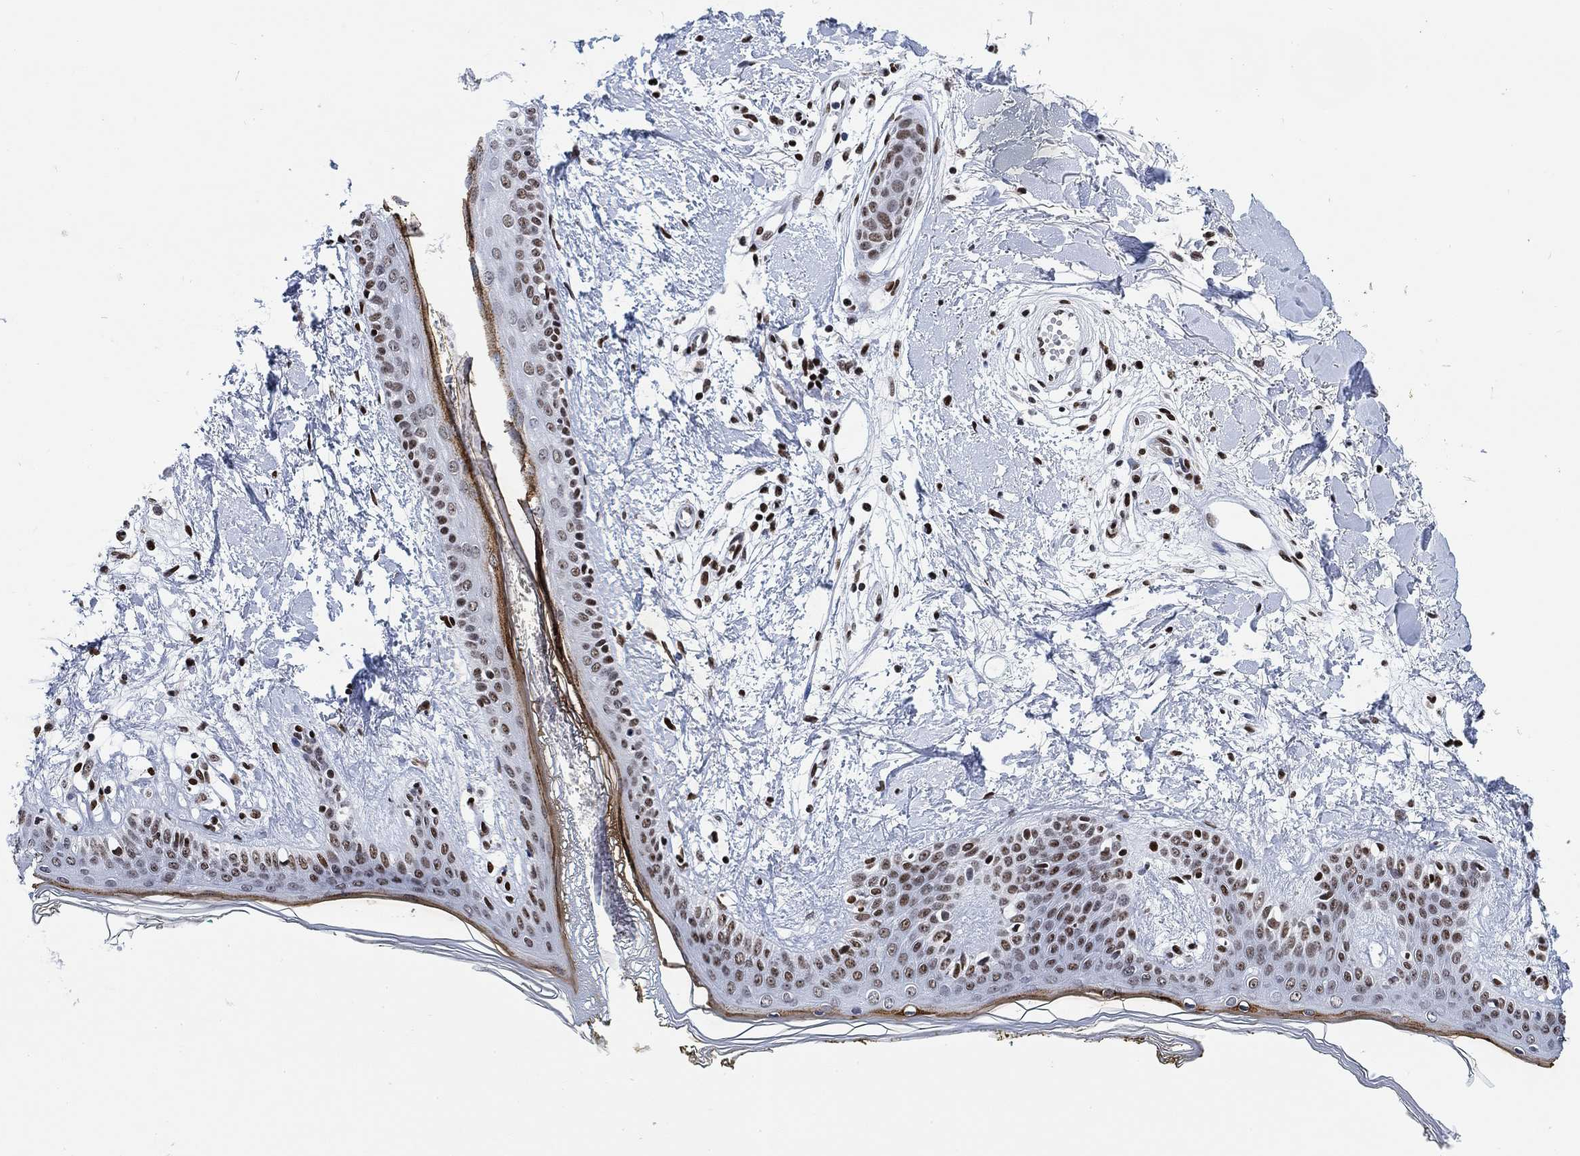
{"staining": {"intensity": "negative", "quantity": "none", "location": "none"}, "tissue": "skin", "cell_type": "Fibroblasts", "image_type": "normal", "snomed": [{"axis": "morphology", "description": "Normal tissue, NOS"}, {"axis": "morphology", "description": "Malignant melanoma, NOS"}, {"axis": "topography", "description": "Skin"}], "caption": "Fibroblasts show no significant staining in normal skin.", "gene": "H1", "patient": {"sex": "female", "age": 34}}